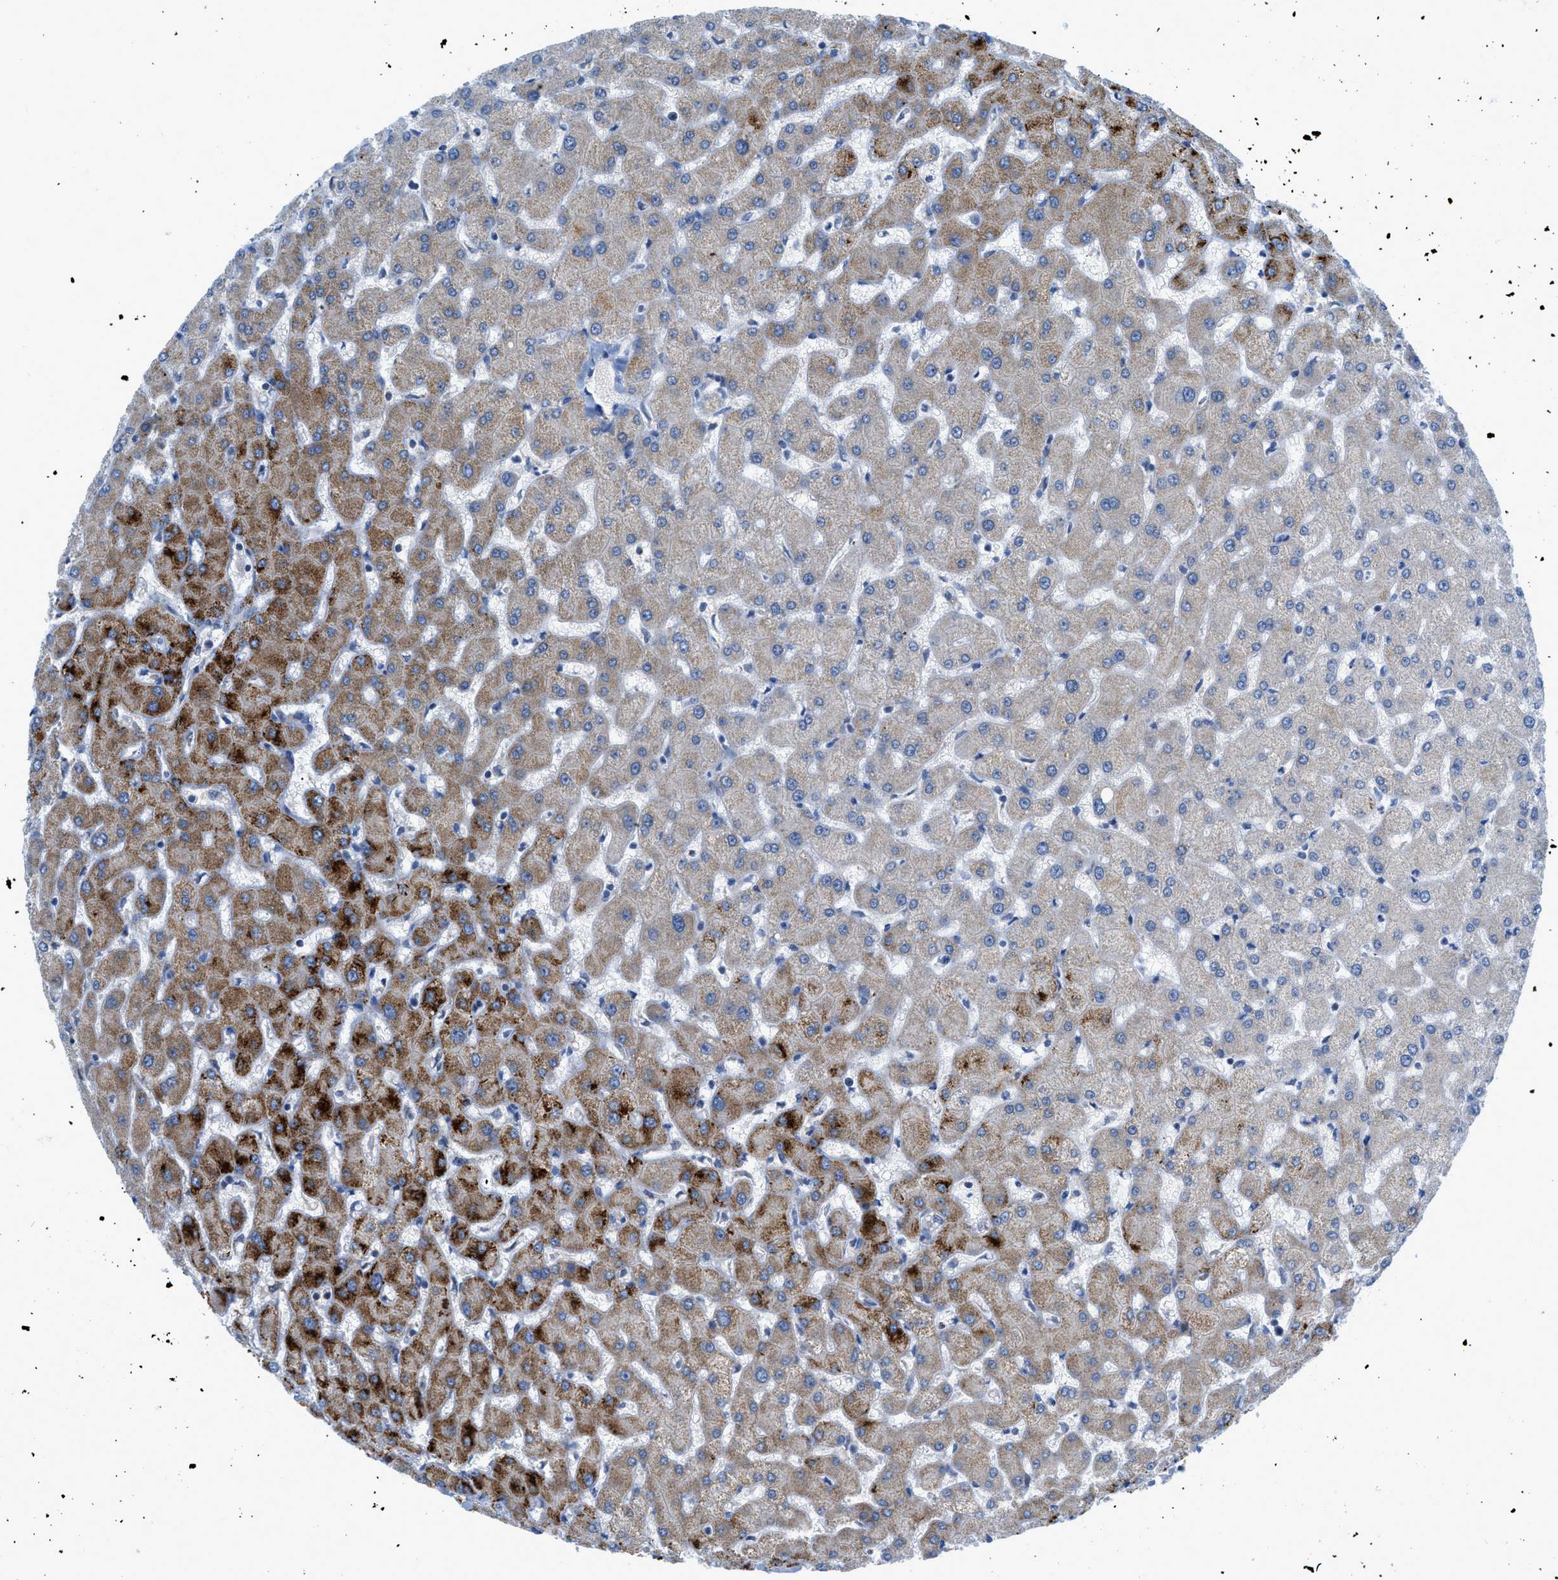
{"staining": {"intensity": "negative", "quantity": "none", "location": "none"}, "tissue": "liver", "cell_type": "Cholangiocytes", "image_type": "normal", "snomed": [{"axis": "morphology", "description": "Normal tissue, NOS"}, {"axis": "topography", "description": "Liver"}], "caption": "This histopathology image is of benign liver stained with immunohistochemistry to label a protein in brown with the nuclei are counter-stained blue. There is no expression in cholangiocytes.", "gene": "RBBP9", "patient": {"sex": "female", "age": 63}}